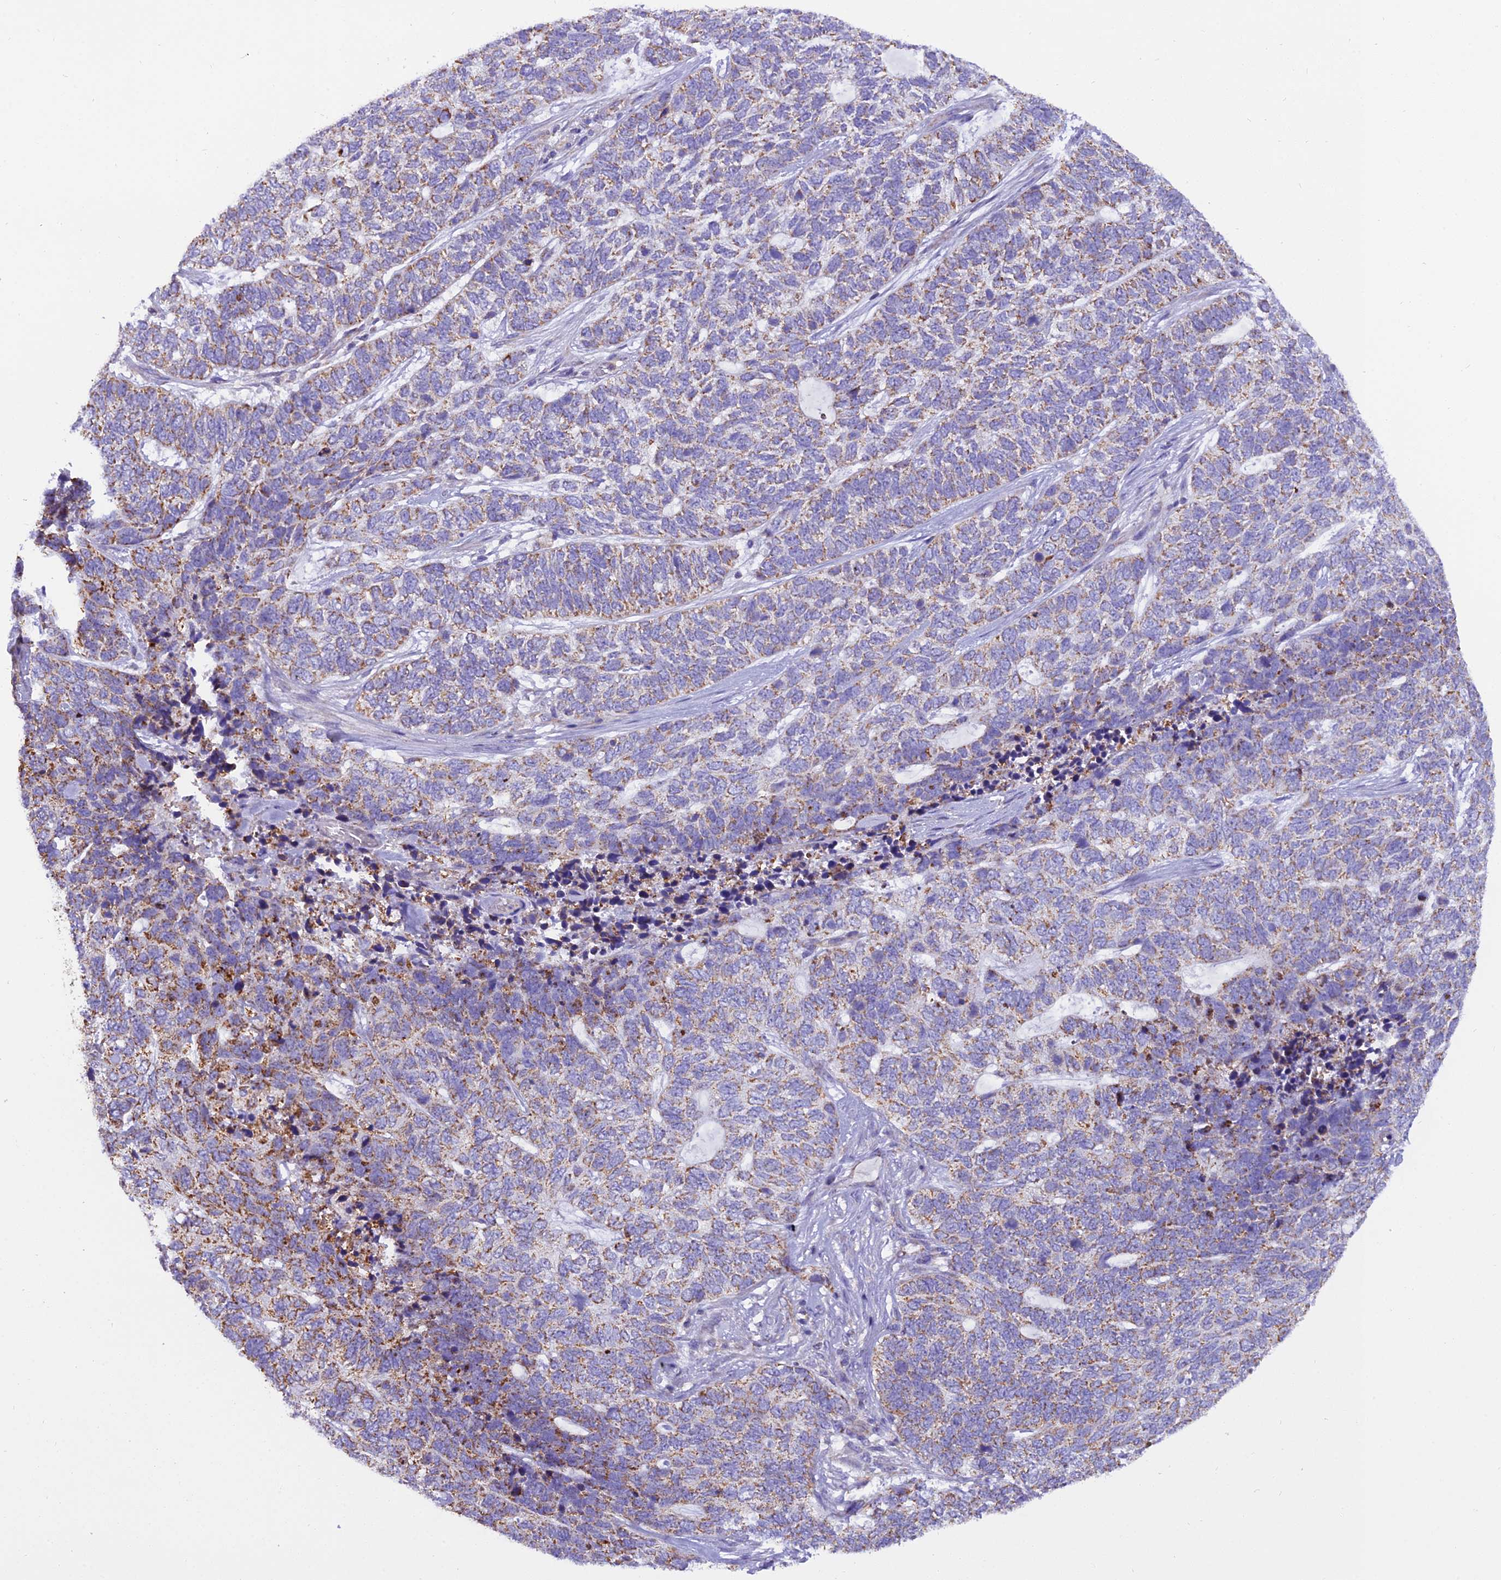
{"staining": {"intensity": "moderate", "quantity": "25%-75%", "location": "cytoplasmic/membranous"}, "tissue": "skin cancer", "cell_type": "Tumor cells", "image_type": "cancer", "snomed": [{"axis": "morphology", "description": "Basal cell carcinoma"}, {"axis": "topography", "description": "Skin"}], "caption": "Skin basal cell carcinoma stained with a brown dye displays moderate cytoplasmic/membranous positive expression in about 25%-75% of tumor cells.", "gene": "GPD1", "patient": {"sex": "female", "age": 65}}